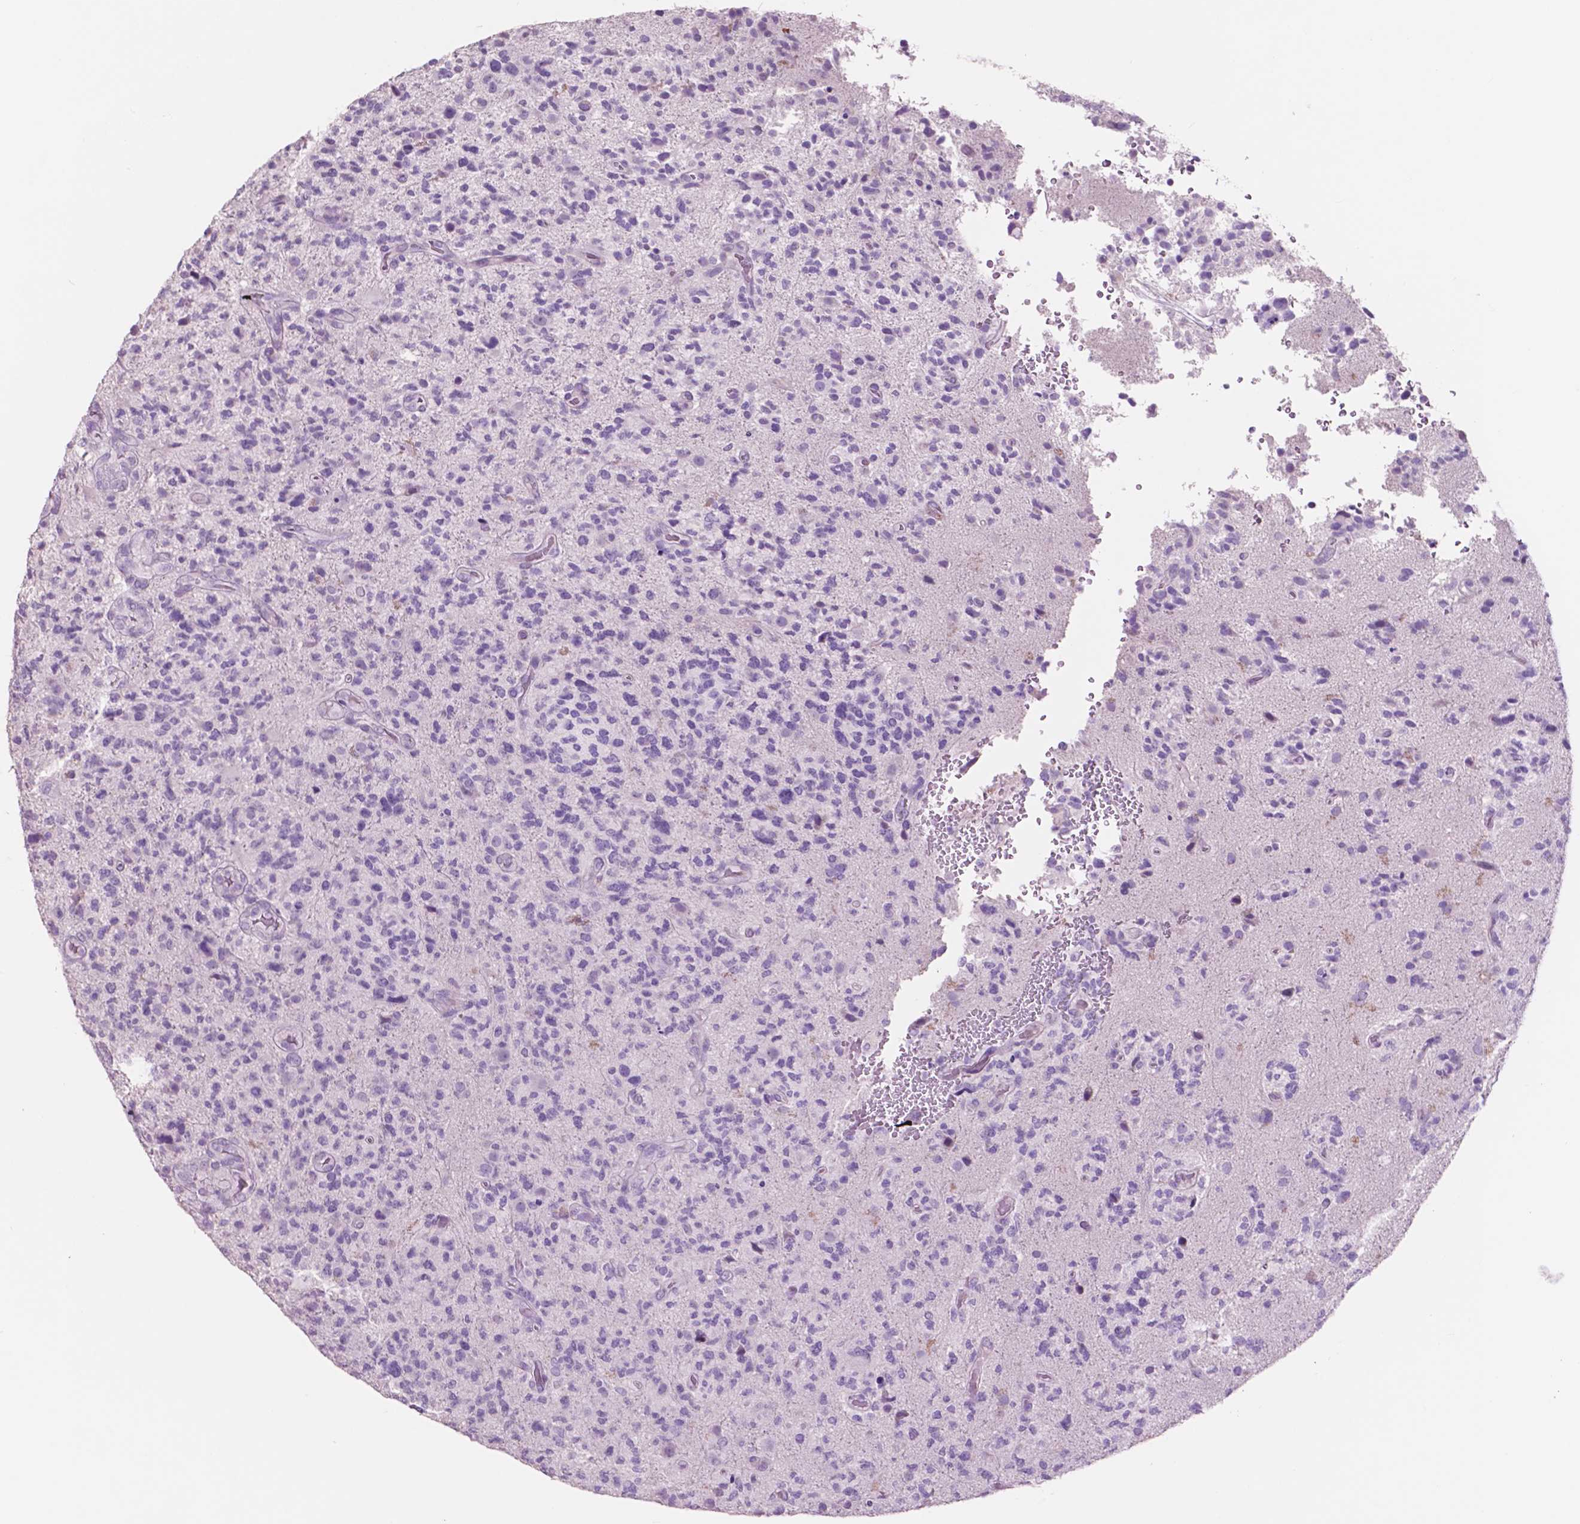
{"staining": {"intensity": "negative", "quantity": "none", "location": "none"}, "tissue": "glioma", "cell_type": "Tumor cells", "image_type": "cancer", "snomed": [{"axis": "morphology", "description": "Glioma, malignant, High grade"}, {"axis": "topography", "description": "Brain"}], "caption": "This image is of glioma stained with immunohistochemistry (IHC) to label a protein in brown with the nuclei are counter-stained blue. There is no staining in tumor cells.", "gene": "IDO1", "patient": {"sex": "female", "age": 71}}